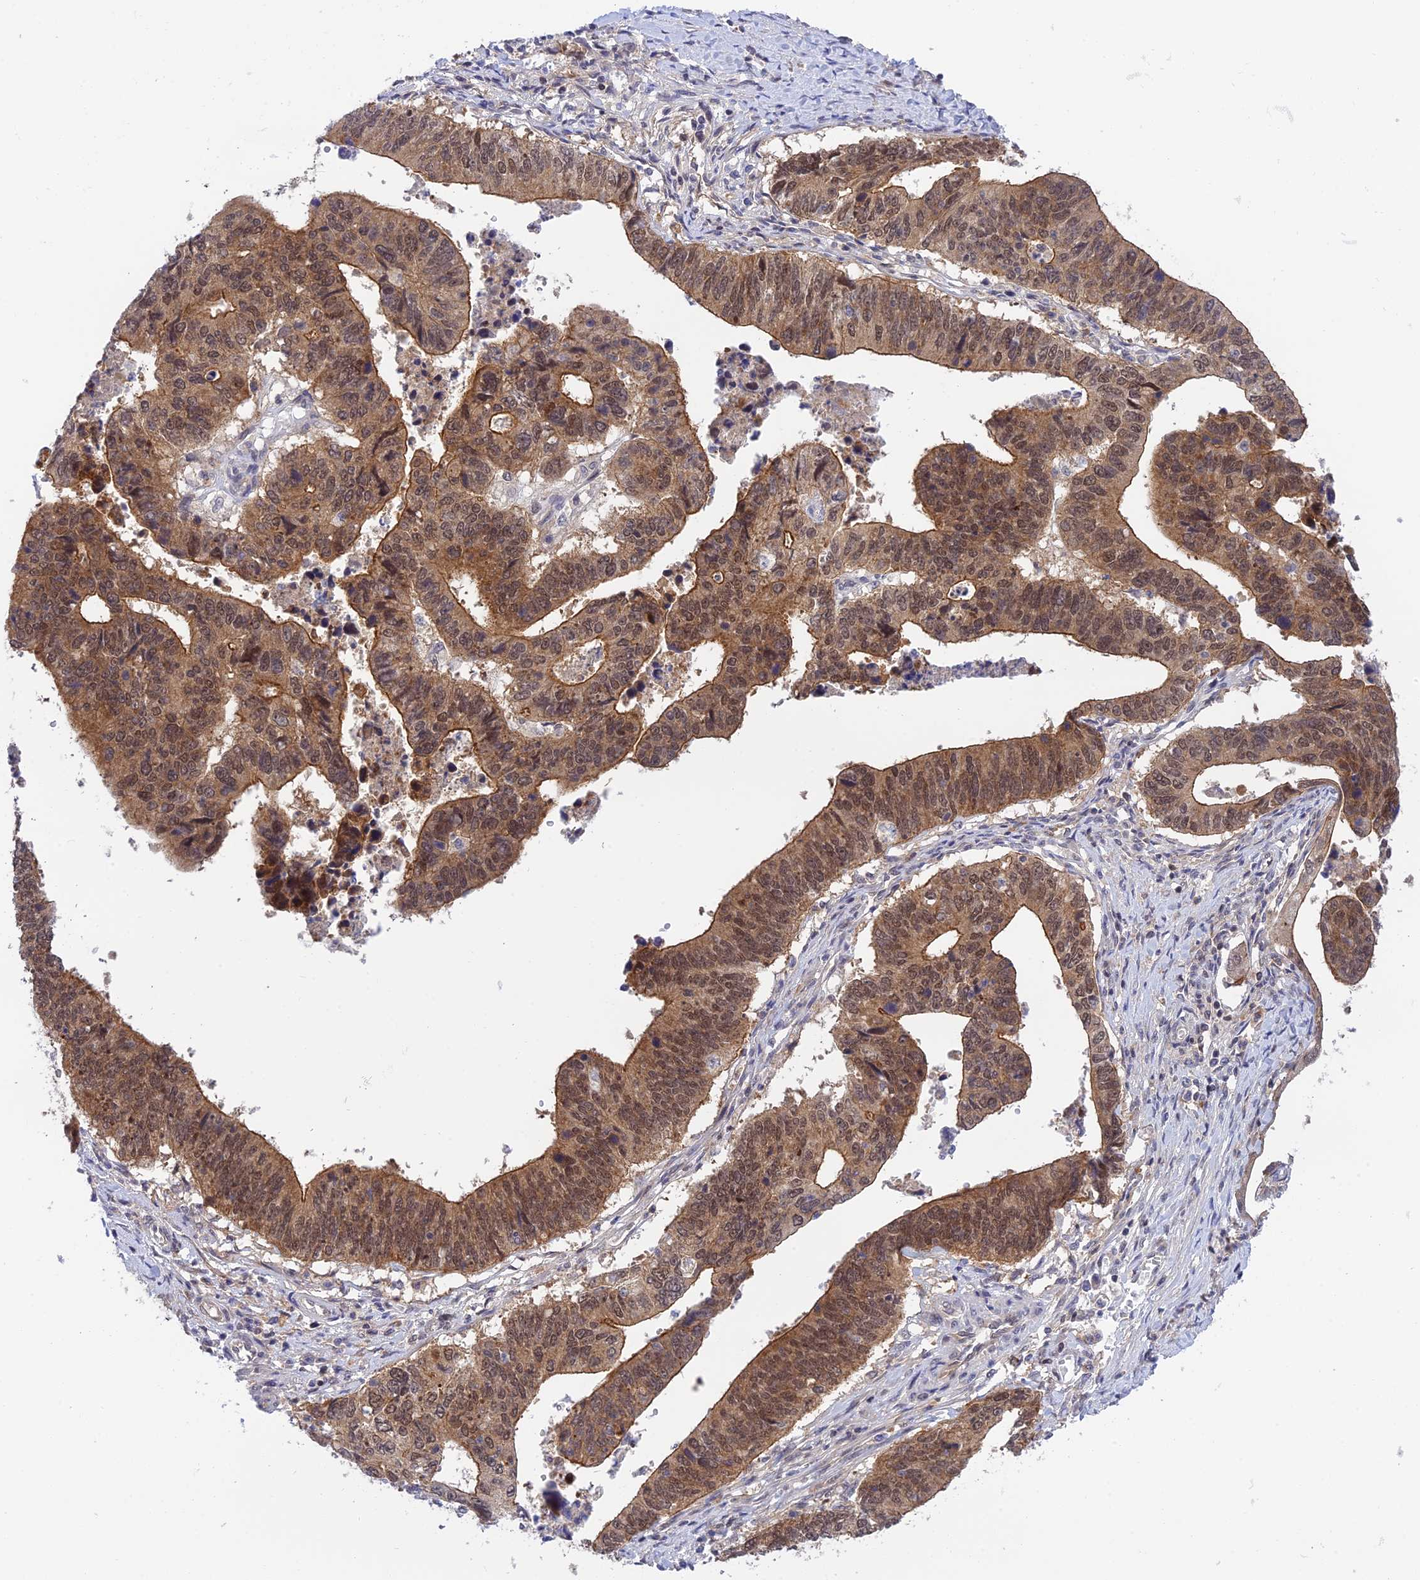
{"staining": {"intensity": "moderate", "quantity": ">75%", "location": "cytoplasmic/membranous,nuclear"}, "tissue": "stomach cancer", "cell_type": "Tumor cells", "image_type": "cancer", "snomed": [{"axis": "morphology", "description": "Adenocarcinoma, NOS"}, {"axis": "topography", "description": "Stomach"}], "caption": "About >75% of tumor cells in stomach cancer reveal moderate cytoplasmic/membranous and nuclear protein expression as visualized by brown immunohistochemical staining.", "gene": "TCEA1", "patient": {"sex": "male", "age": 59}}